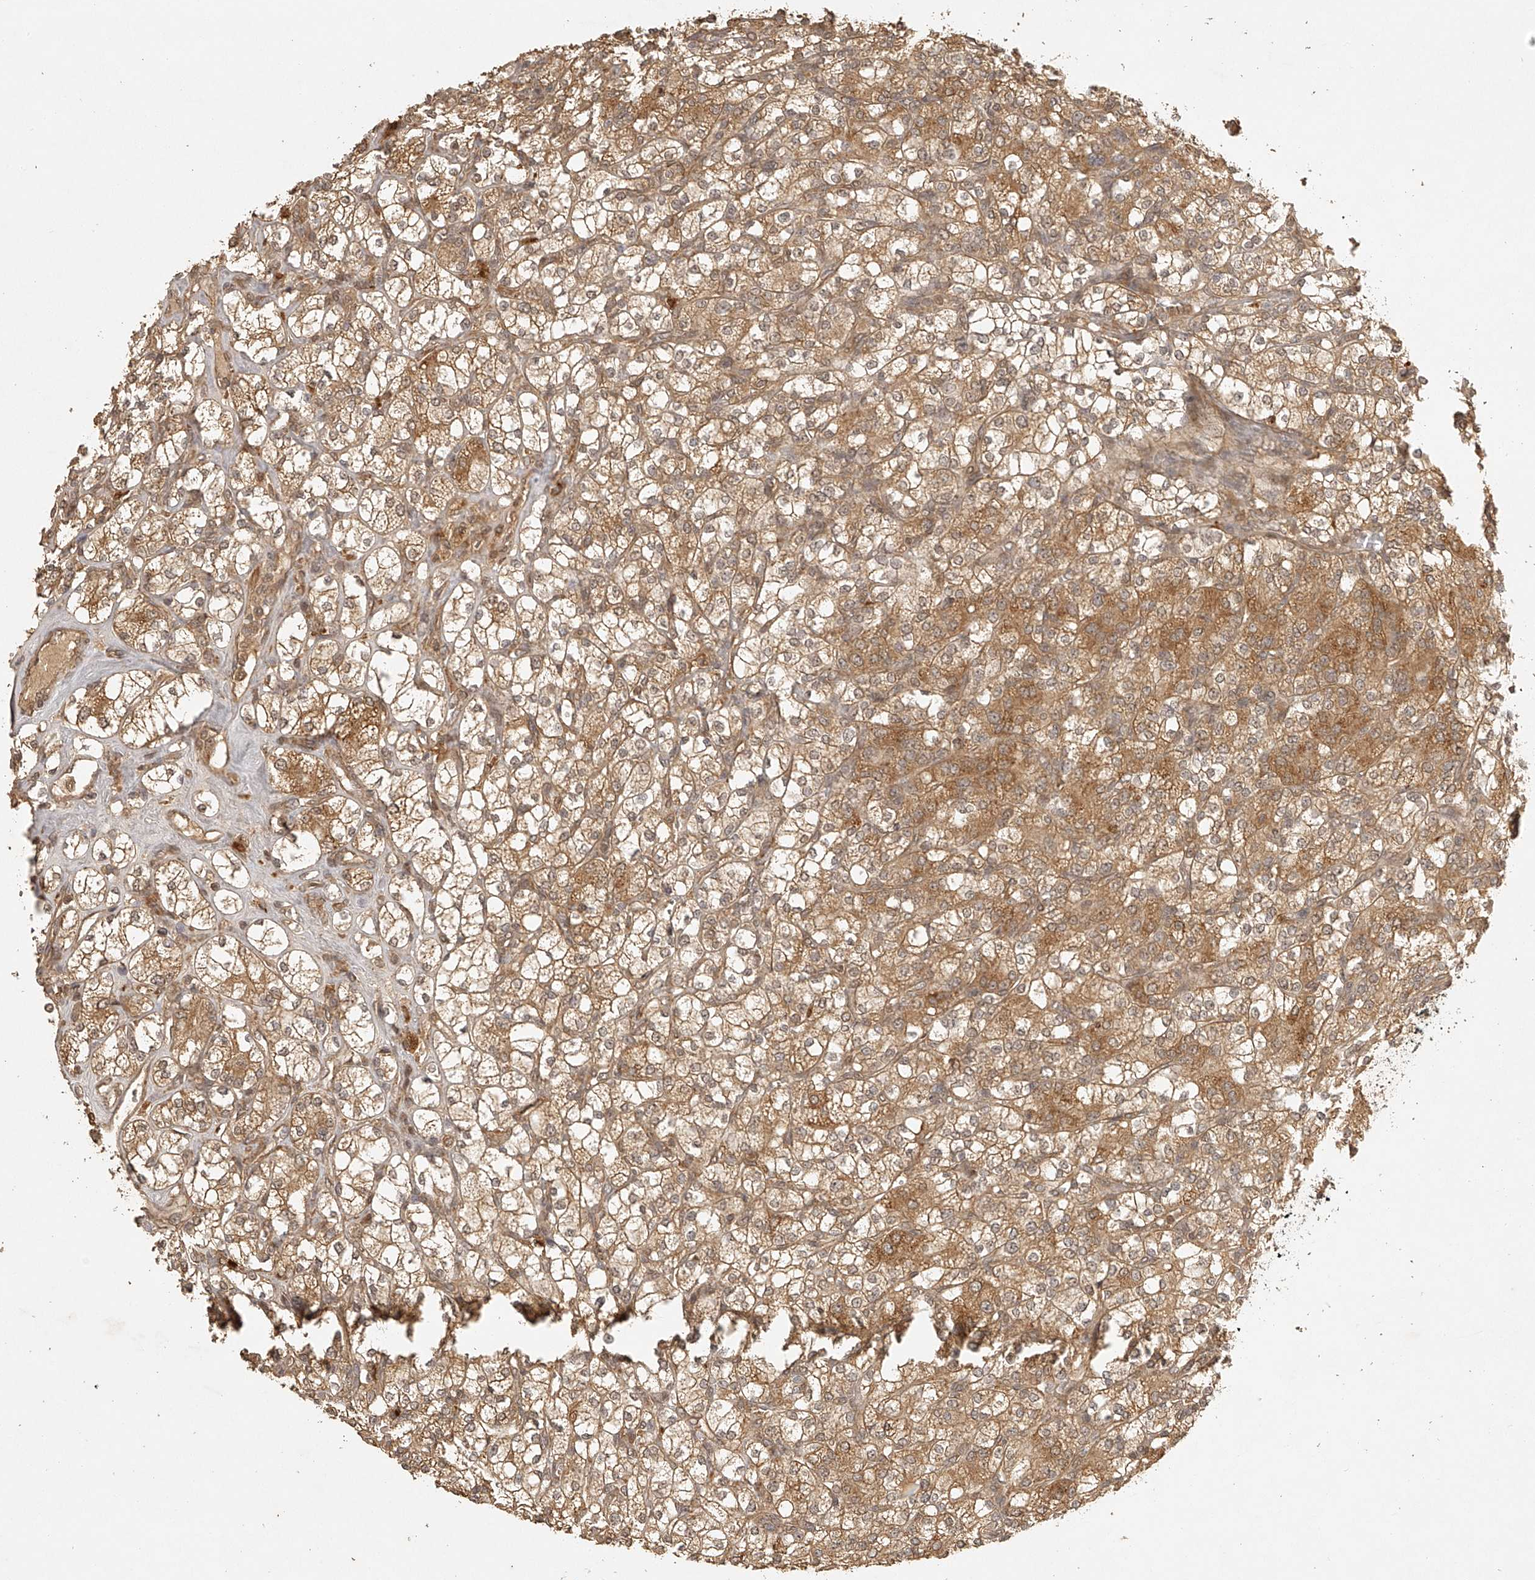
{"staining": {"intensity": "moderate", "quantity": ">75%", "location": "cytoplasmic/membranous"}, "tissue": "renal cancer", "cell_type": "Tumor cells", "image_type": "cancer", "snomed": [{"axis": "morphology", "description": "Adenocarcinoma, NOS"}, {"axis": "topography", "description": "Kidney"}], "caption": "This is an image of IHC staining of renal adenocarcinoma, which shows moderate positivity in the cytoplasmic/membranous of tumor cells.", "gene": "BCL2L11", "patient": {"sex": "male", "age": 77}}